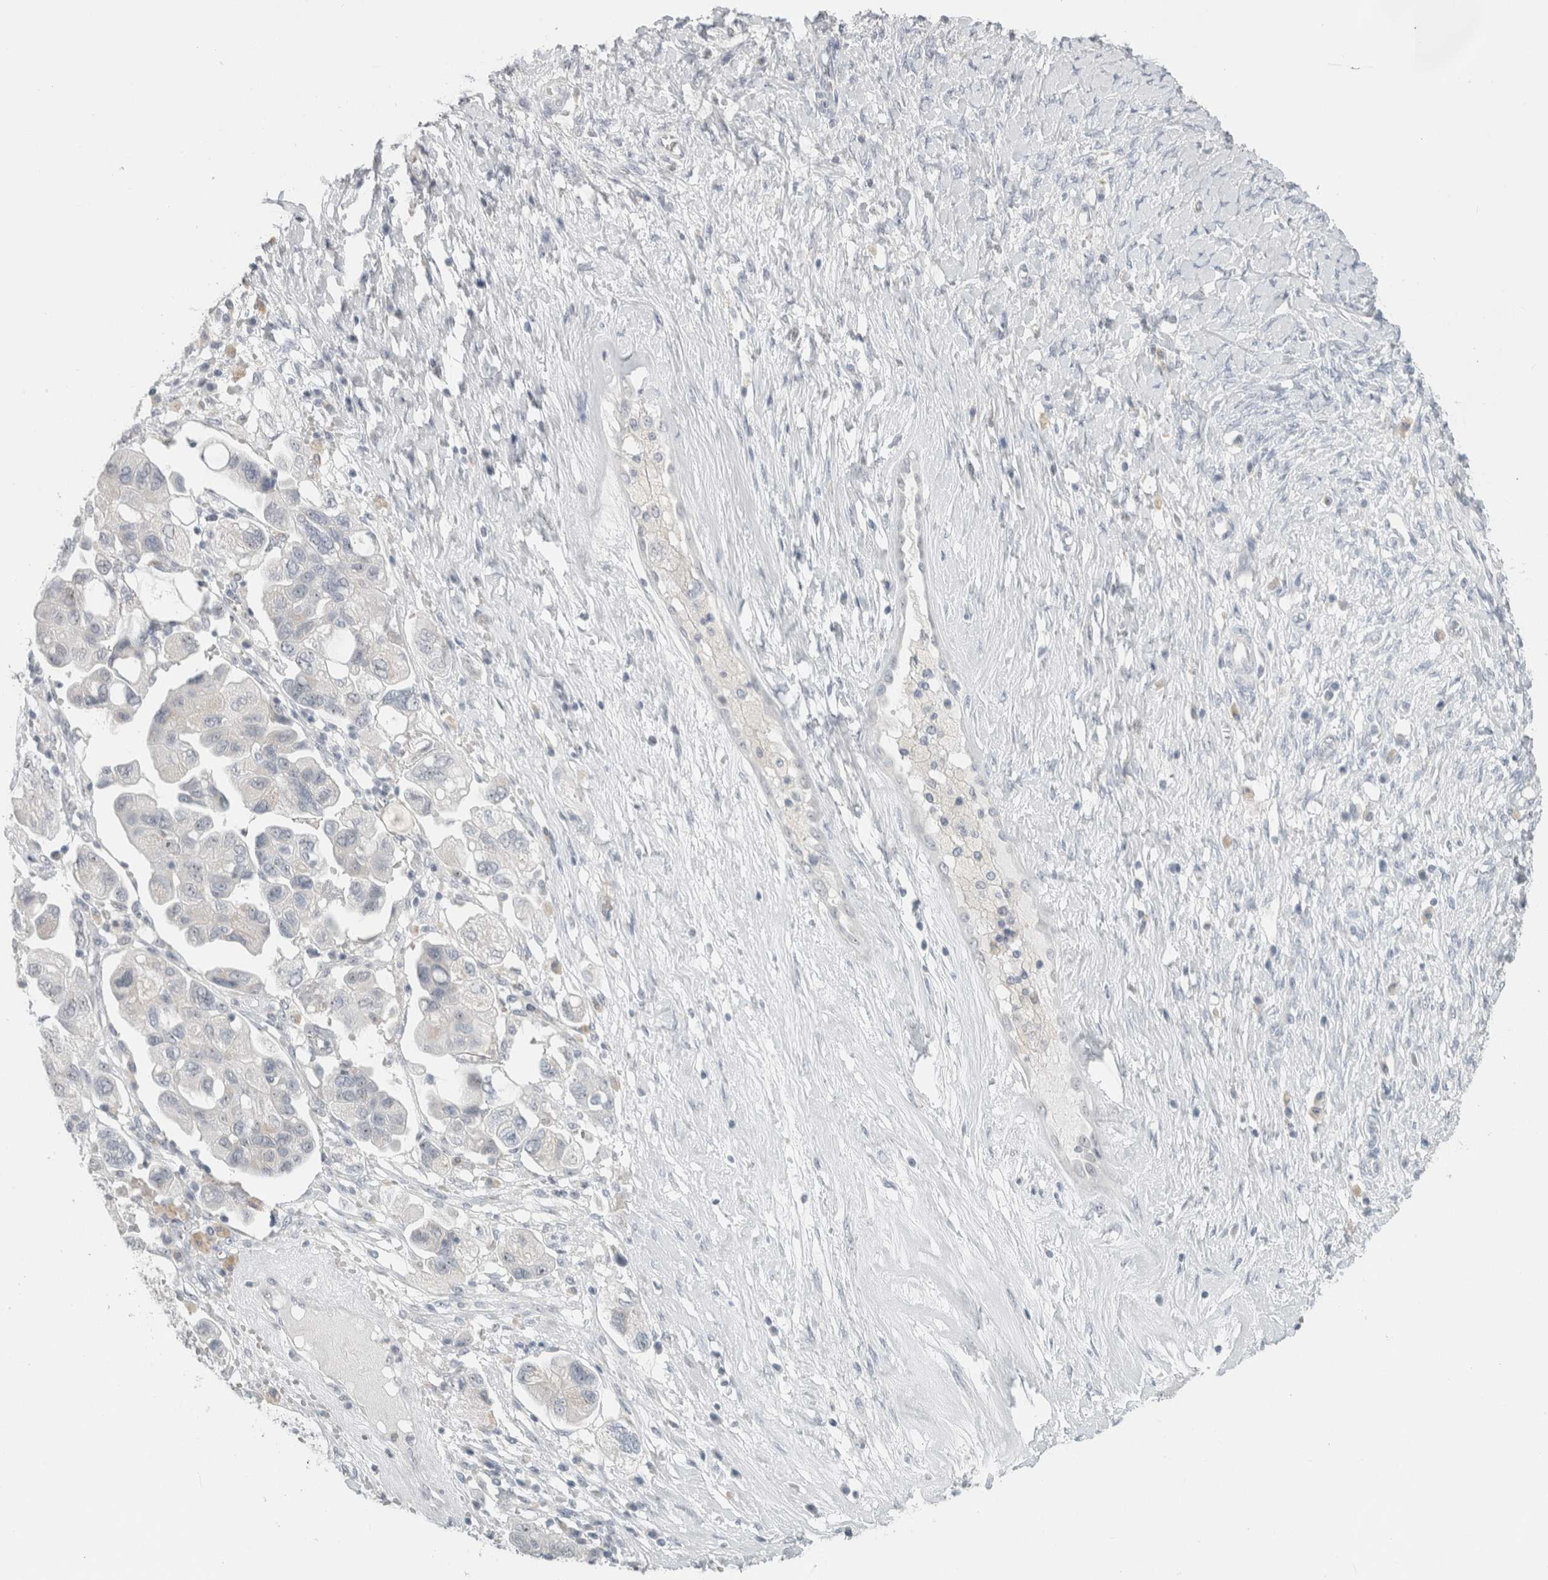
{"staining": {"intensity": "negative", "quantity": "none", "location": "none"}, "tissue": "ovarian cancer", "cell_type": "Tumor cells", "image_type": "cancer", "snomed": [{"axis": "morphology", "description": "Carcinoma, NOS"}, {"axis": "morphology", "description": "Cystadenocarcinoma, serous, NOS"}, {"axis": "topography", "description": "Ovary"}], "caption": "A micrograph of human serous cystadenocarcinoma (ovarian) is negative for staining in tumor cells. (DAB (3,3'-diaminobenzidine) IHC, high magnification).", "gene": "FMR1NB", "patient": {"sex": "female", "age": 69}}